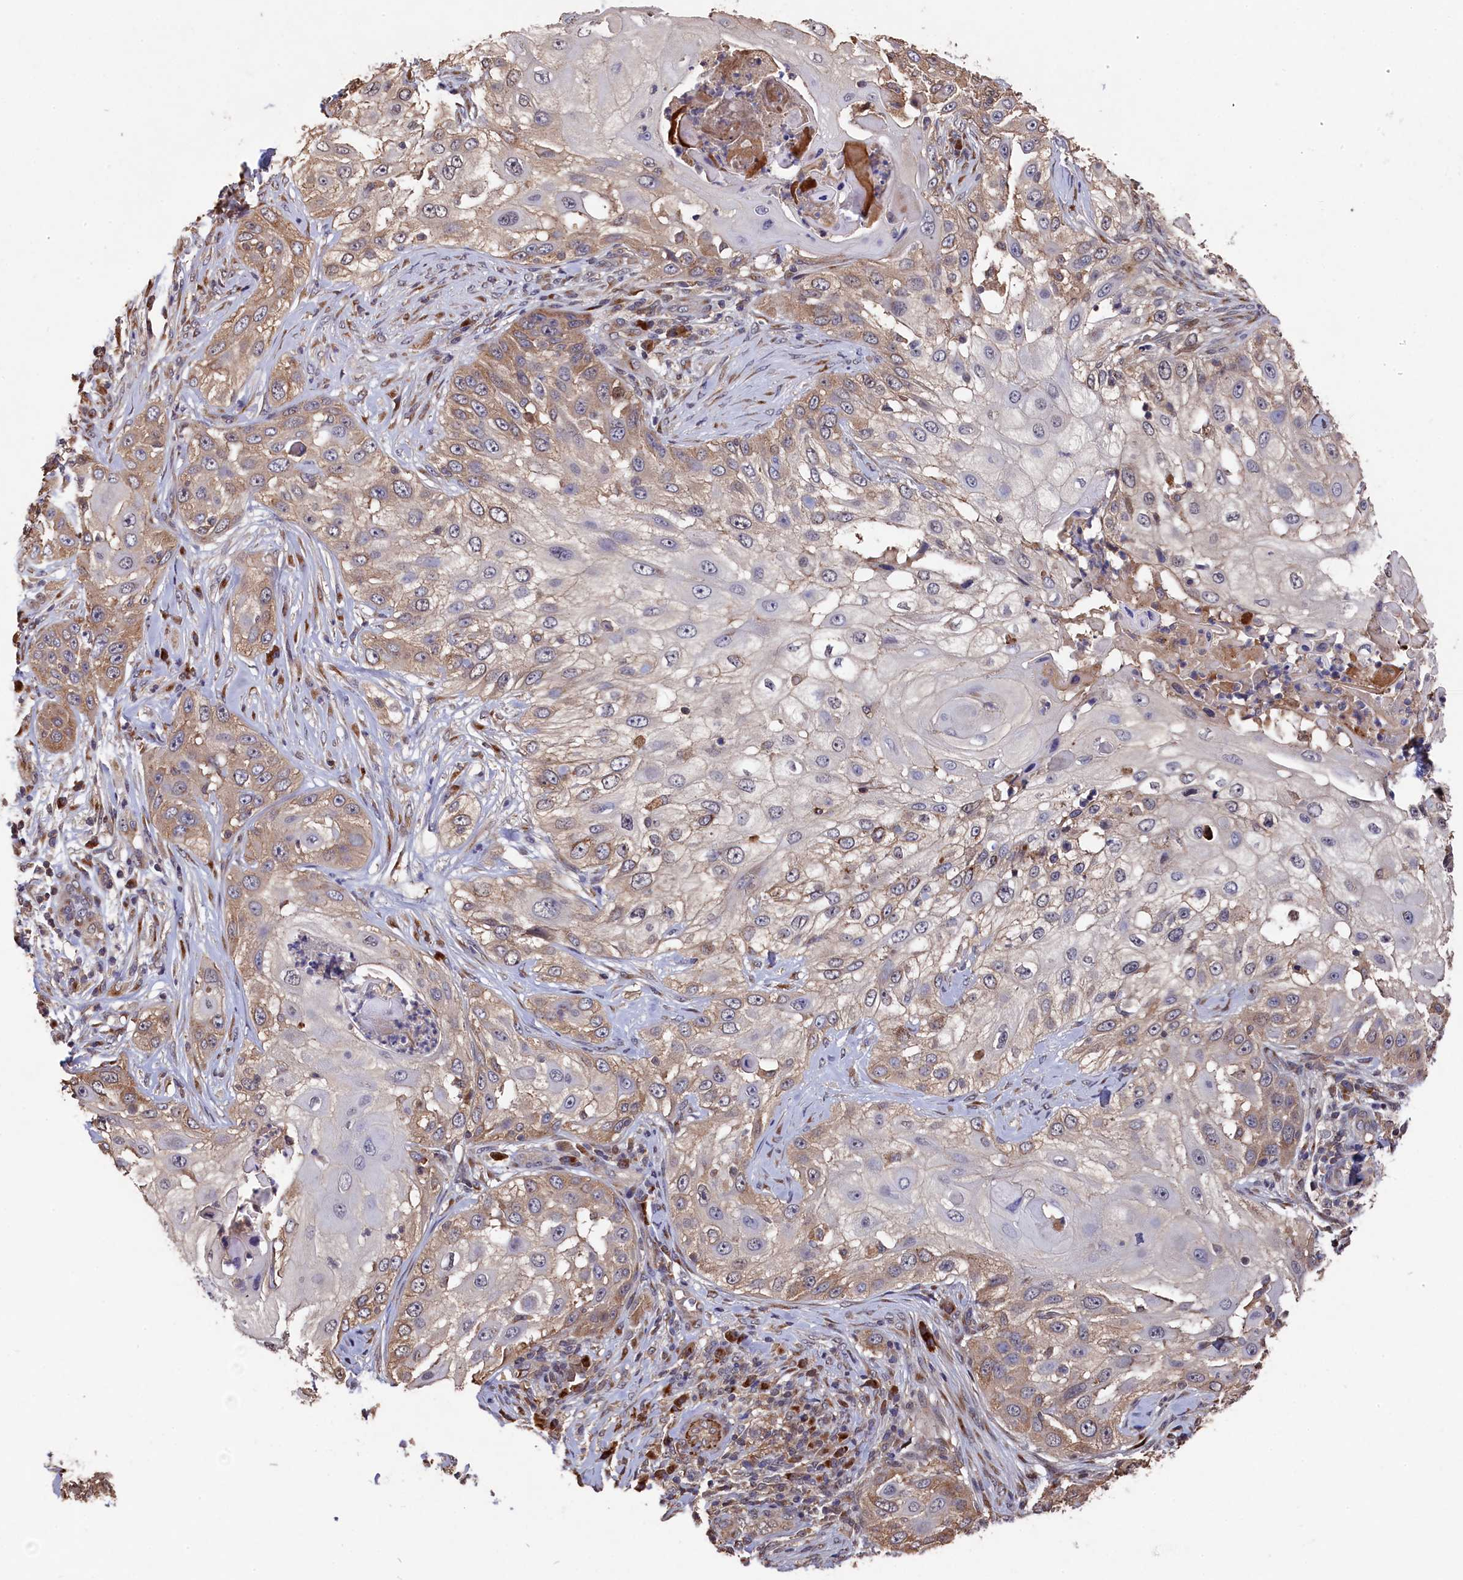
{"staining": {"intensity": "moderate", "quantity": "<25%", "location": "cytoplasmic/membranous"}, "tissue": "skin cancer", "cell_type": "Tumor cells", "image_type": "cancer", "snomed": [{"axis": "morphology", "description": "Squamous cell carcinoma, NOS"}, {"axis": "topography", "description": "Skin"}], "caption": "IHC of human squamous cell carcinoma (skin) demonstrates low levels of moderate cytoplasmic/membranous positivity in approximately <25% of tumor cells.", "gene": "NAA60", "patient": {"sex": "female", "age": 44}}